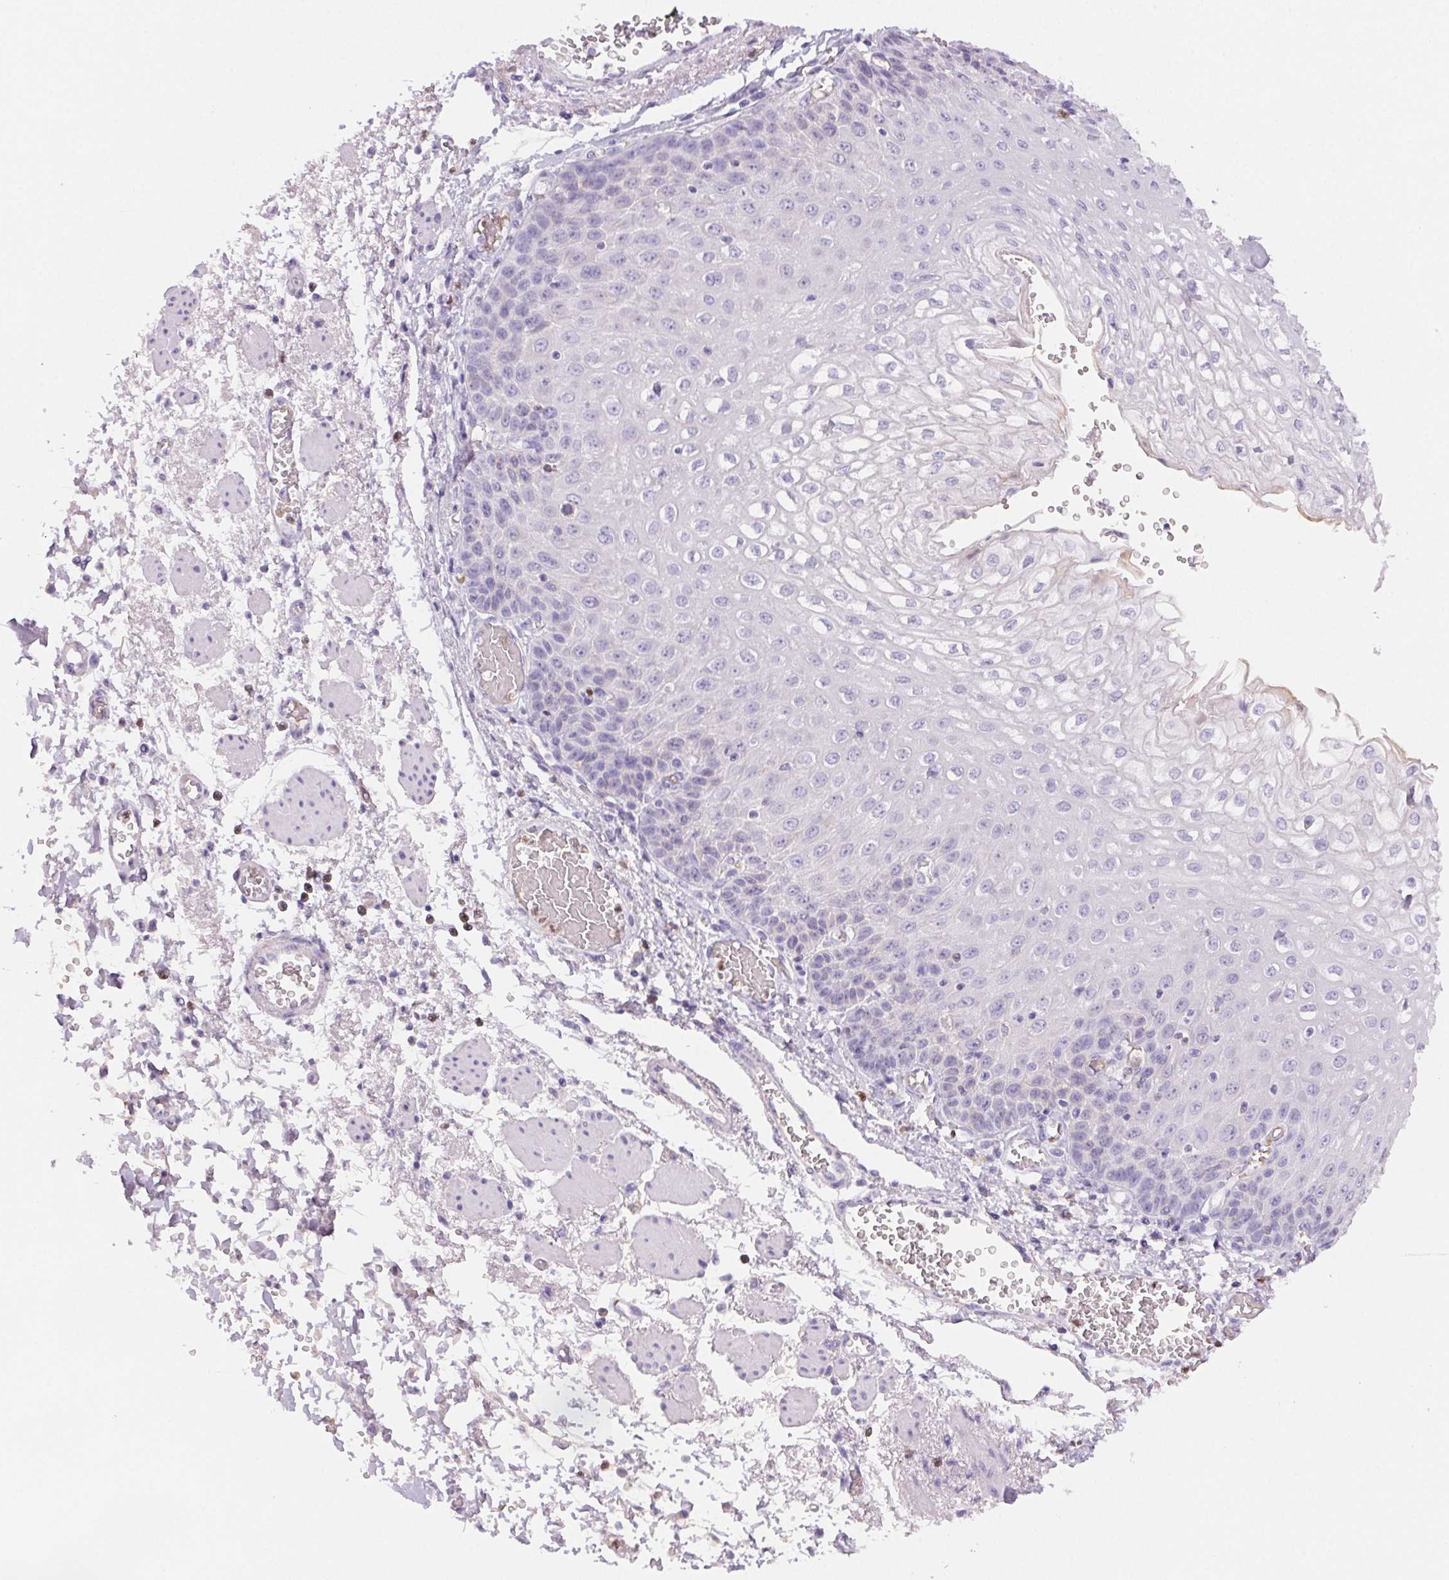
{"staining": {"intensity": "negative", "quantity": "none", "location": "none"}, "tissue": "esophagus", "cell_type": "Squamous epithelial cells", "image_type": "normal", "snomed": [{"axis": "morphology", "description": "Normal tissue, NOS"}, {"axis": "morphology", "description": "Adenocarcinoma, NOS"}, {"axis": "topography", "description": "Esophagus"}], "caption": "Protein analysis of benign esophagus displays no significant positivity in squamous epithelial cells. (Immunohistochemistry, brightfield microscopy, high magnification).", "gene": "PADI4", "patient": {"sex": "male", "age": 81}}